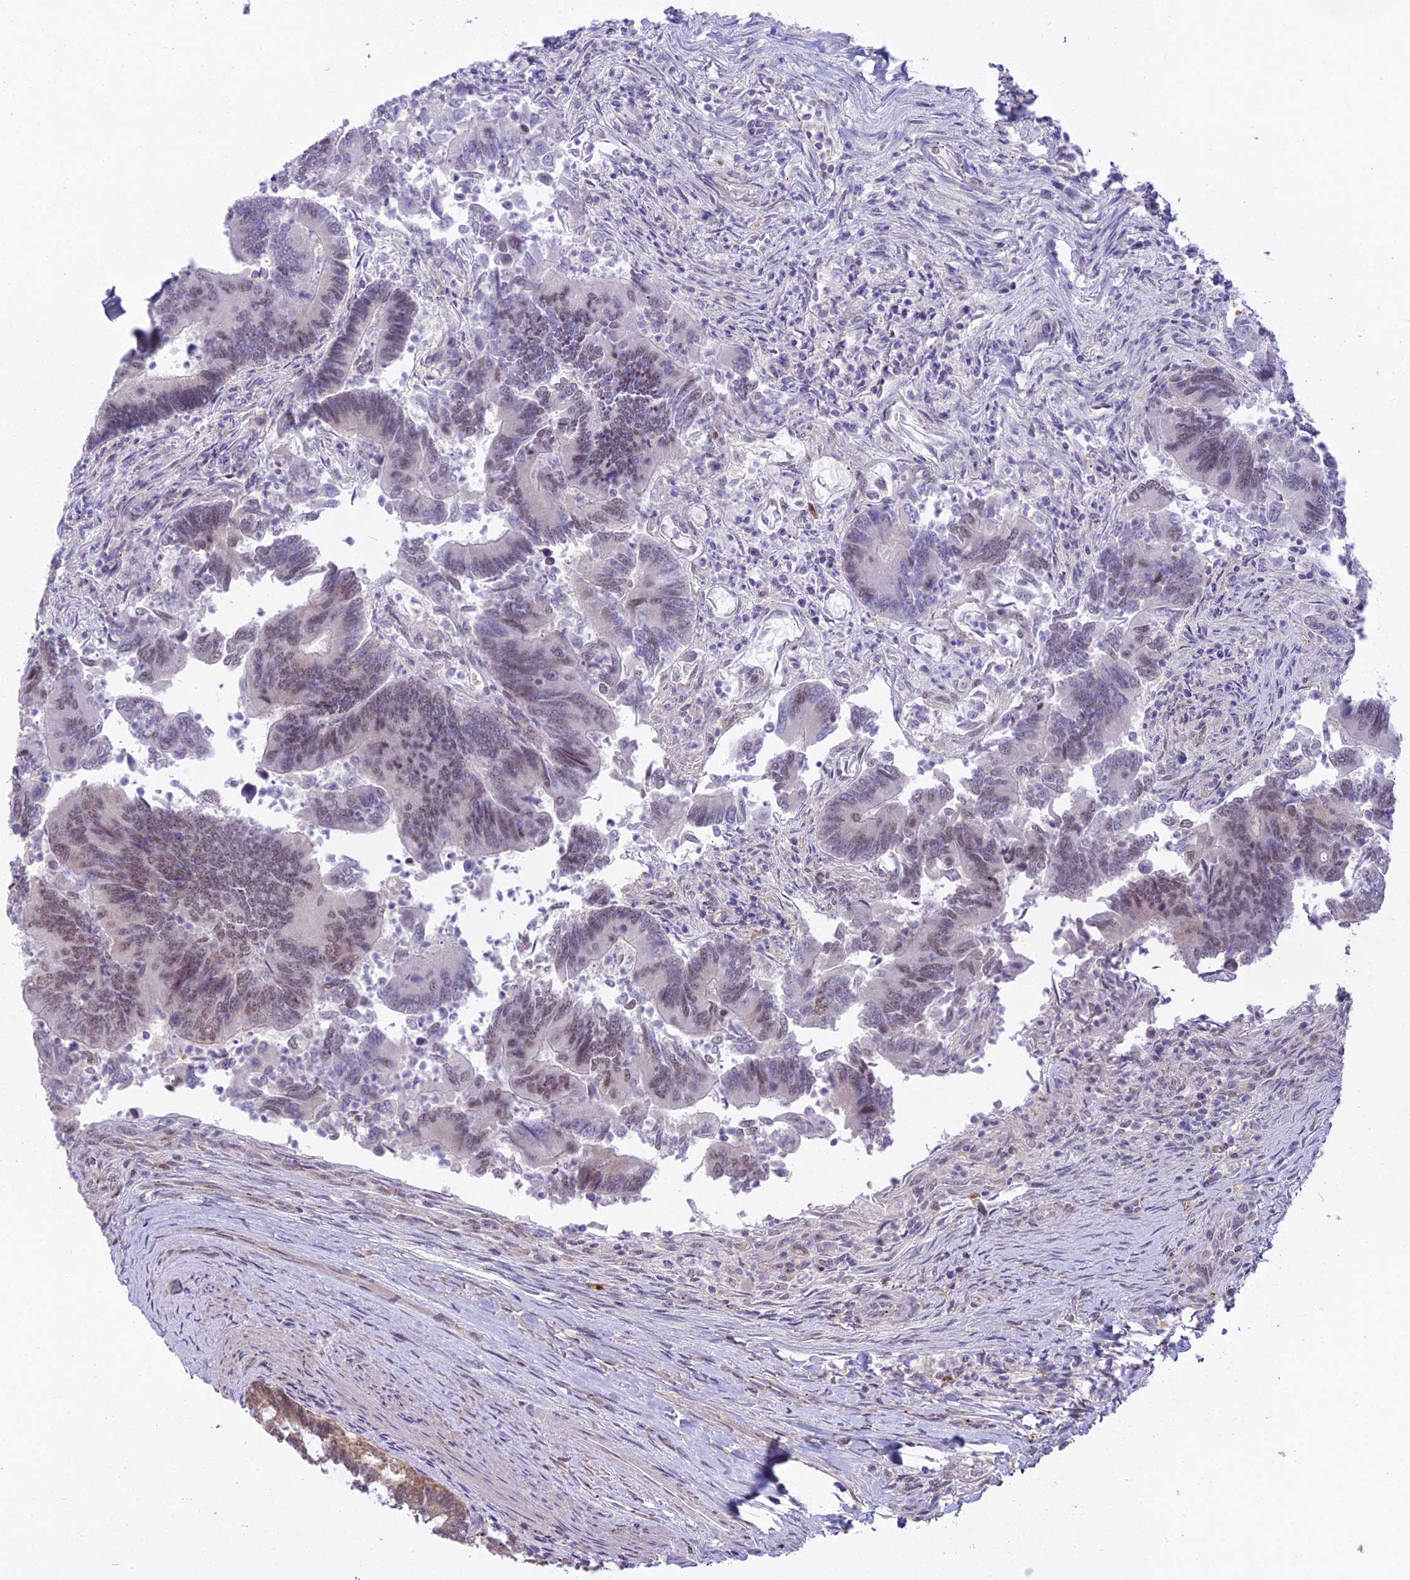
{"staining": {"intensity": "moderate", "quantity": "25%-75%", "location": "nuclear"}, "tissue": "colorectal cancer", "cell_type": "Tumor cells", "image_type": "cancer", "snomed": [{"axis": "morphology", "description": "Adenocarcinoma, NOS"}, {"axis": "topography", "description": "Colon"}], "caption": "A medium amount of moderate nuclear positivity is identified in about 25%-75% of tumor cells in colorectal cancer tissue.", "gene": "BLNK", "patient": {"sex": "female", "age": 67}}